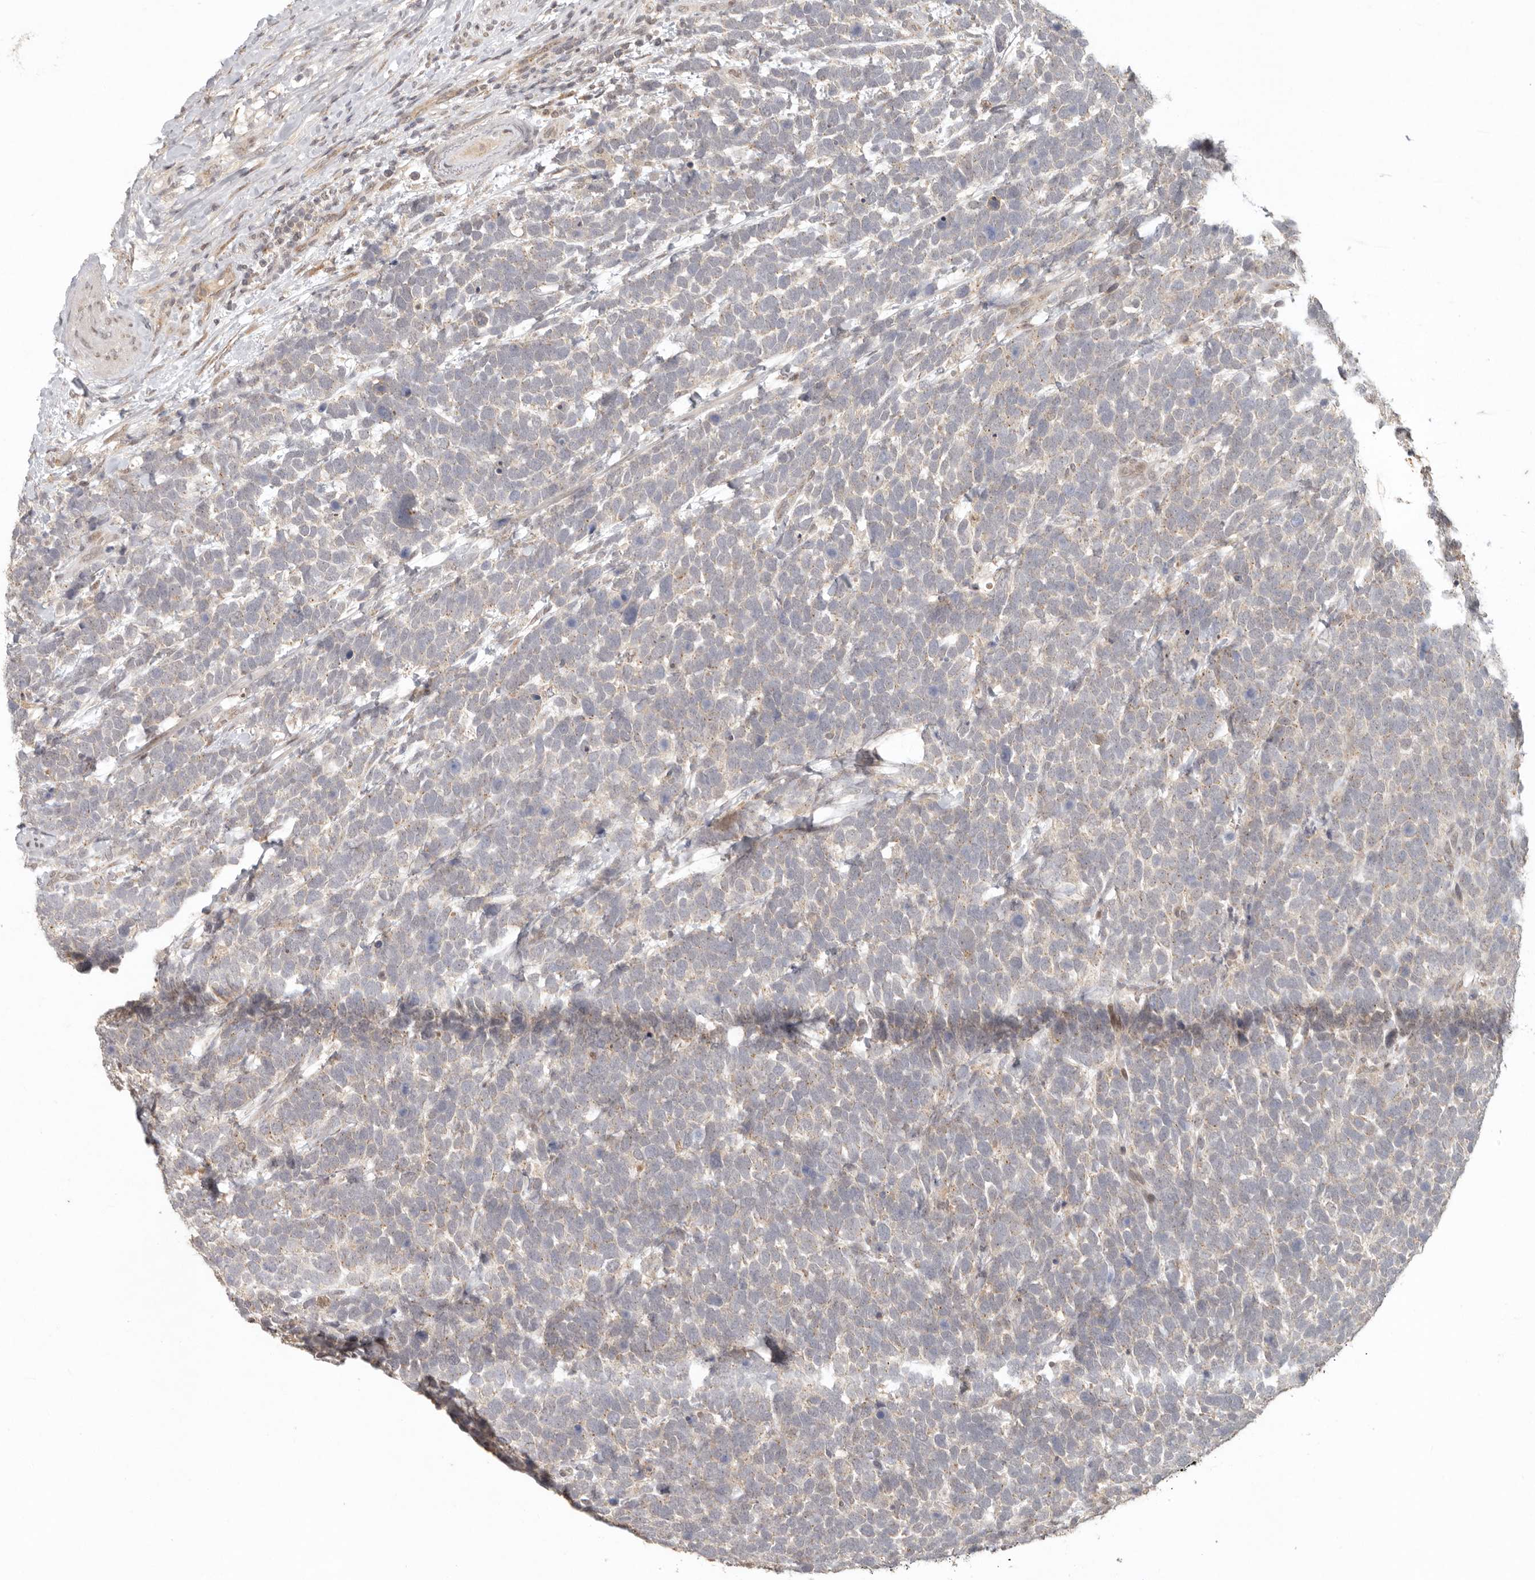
{"staining": {"intensity": "weak", "quantity": "<25%", "location": "cytoplasmic/membranous"}, "tissue": "urothelial cancer", "cell_type": "Tumor cells", "image_type": "cancer", "snomed": [{"axis": "morphology", "description": "Urothelial carcinoma, High grade"}, {"axis": "topography", "description": "Urinary bladder"}], "caption": "An immunohistochemistry image of urothelial cancer is shown. There is no staining in tumor cells of urothelial cancer.", "gene": "LRRC75A", "patient": {"sex": "female", "age": 82}}